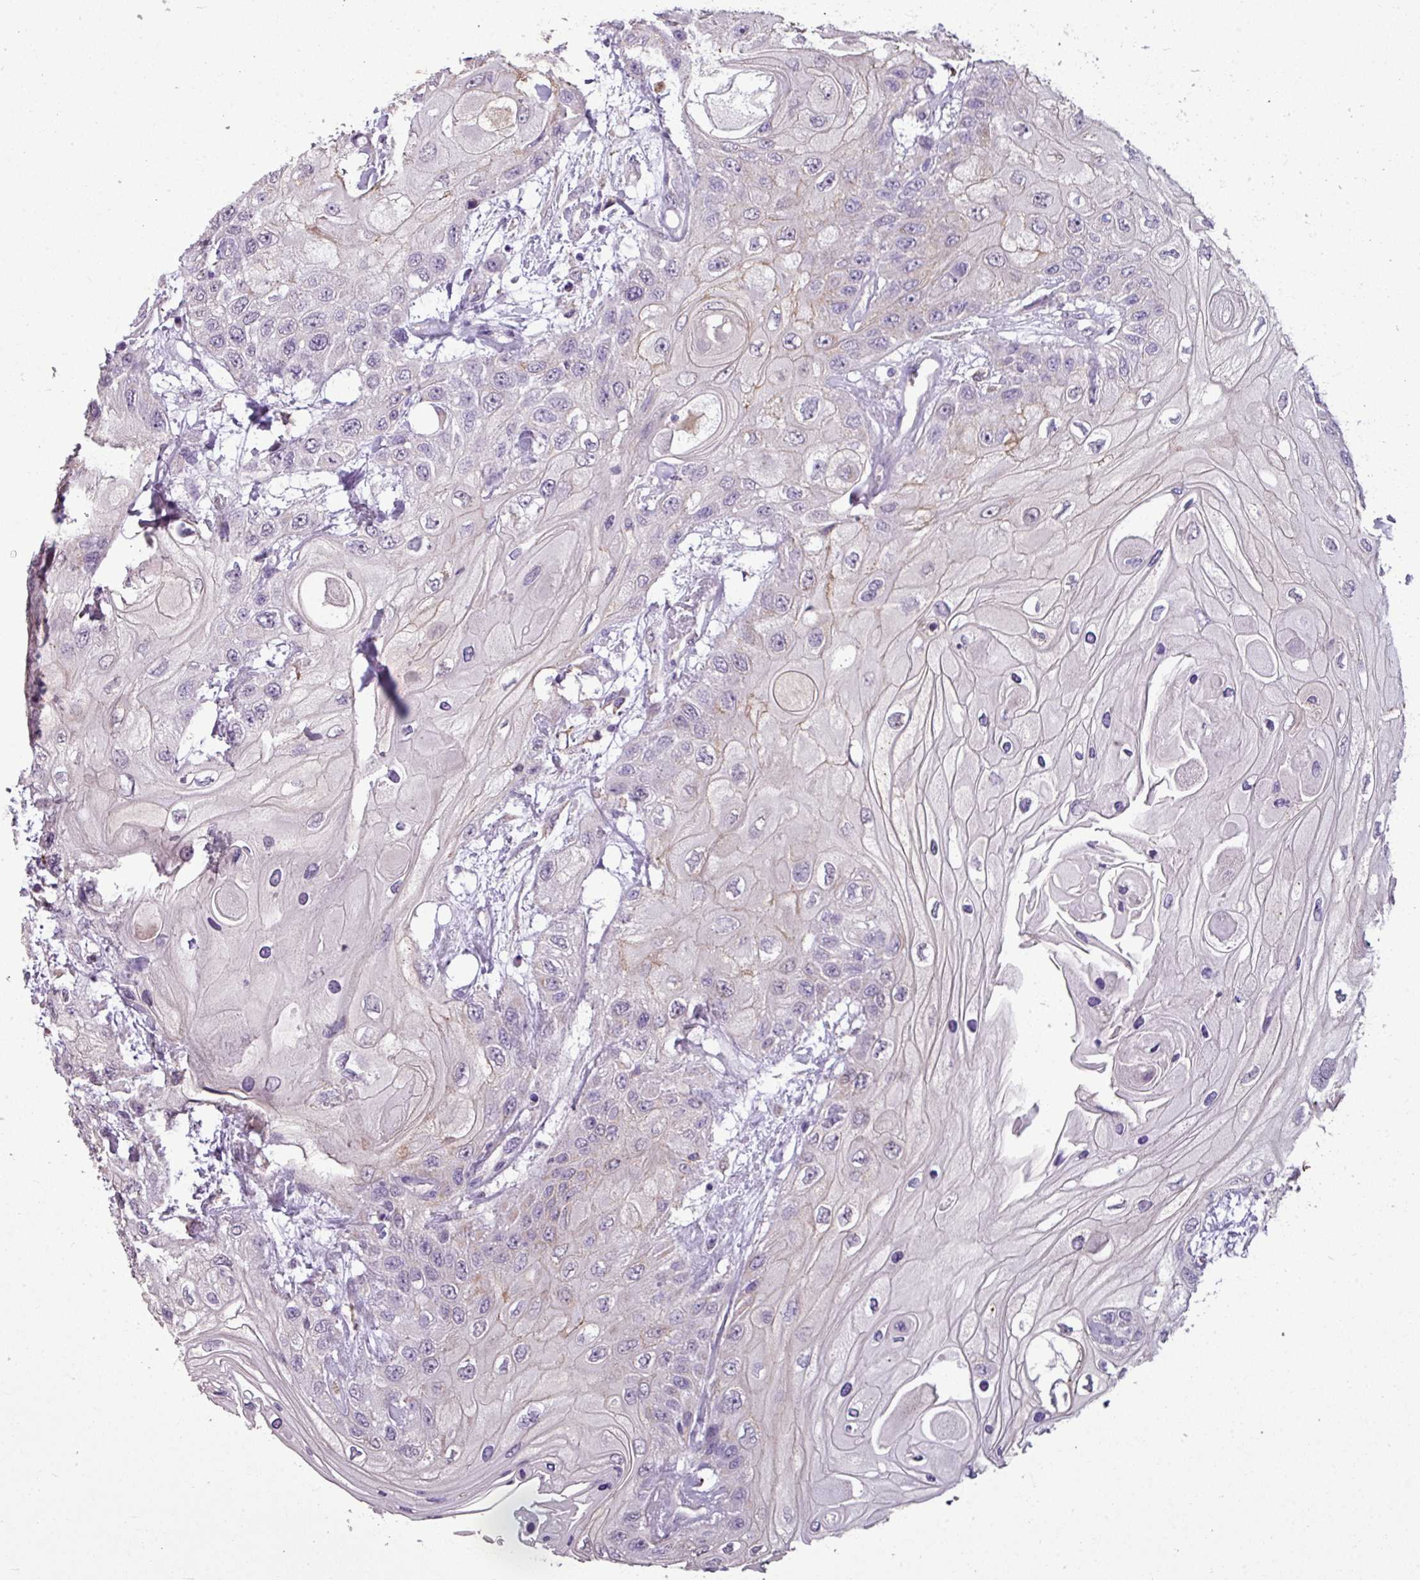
{"staining": {"intensity": "negative", "quantity": "none", "location": "none"}, "tissue": "head and neck cancer", "cell_type": "Tumor cells", "image_type": "cancer", "snomed": [{"axis": "morphology", "description": "Squamous cell carcinoma, NOS"}, {"axis": "topography", "description": "Head-Neck"}], "caption": "Tumor cells are negative for protein expression in human head and neck squamous cell carcinoma.", "gene": "ALDH2", "patient": {"sex": "female", "age": 43}}